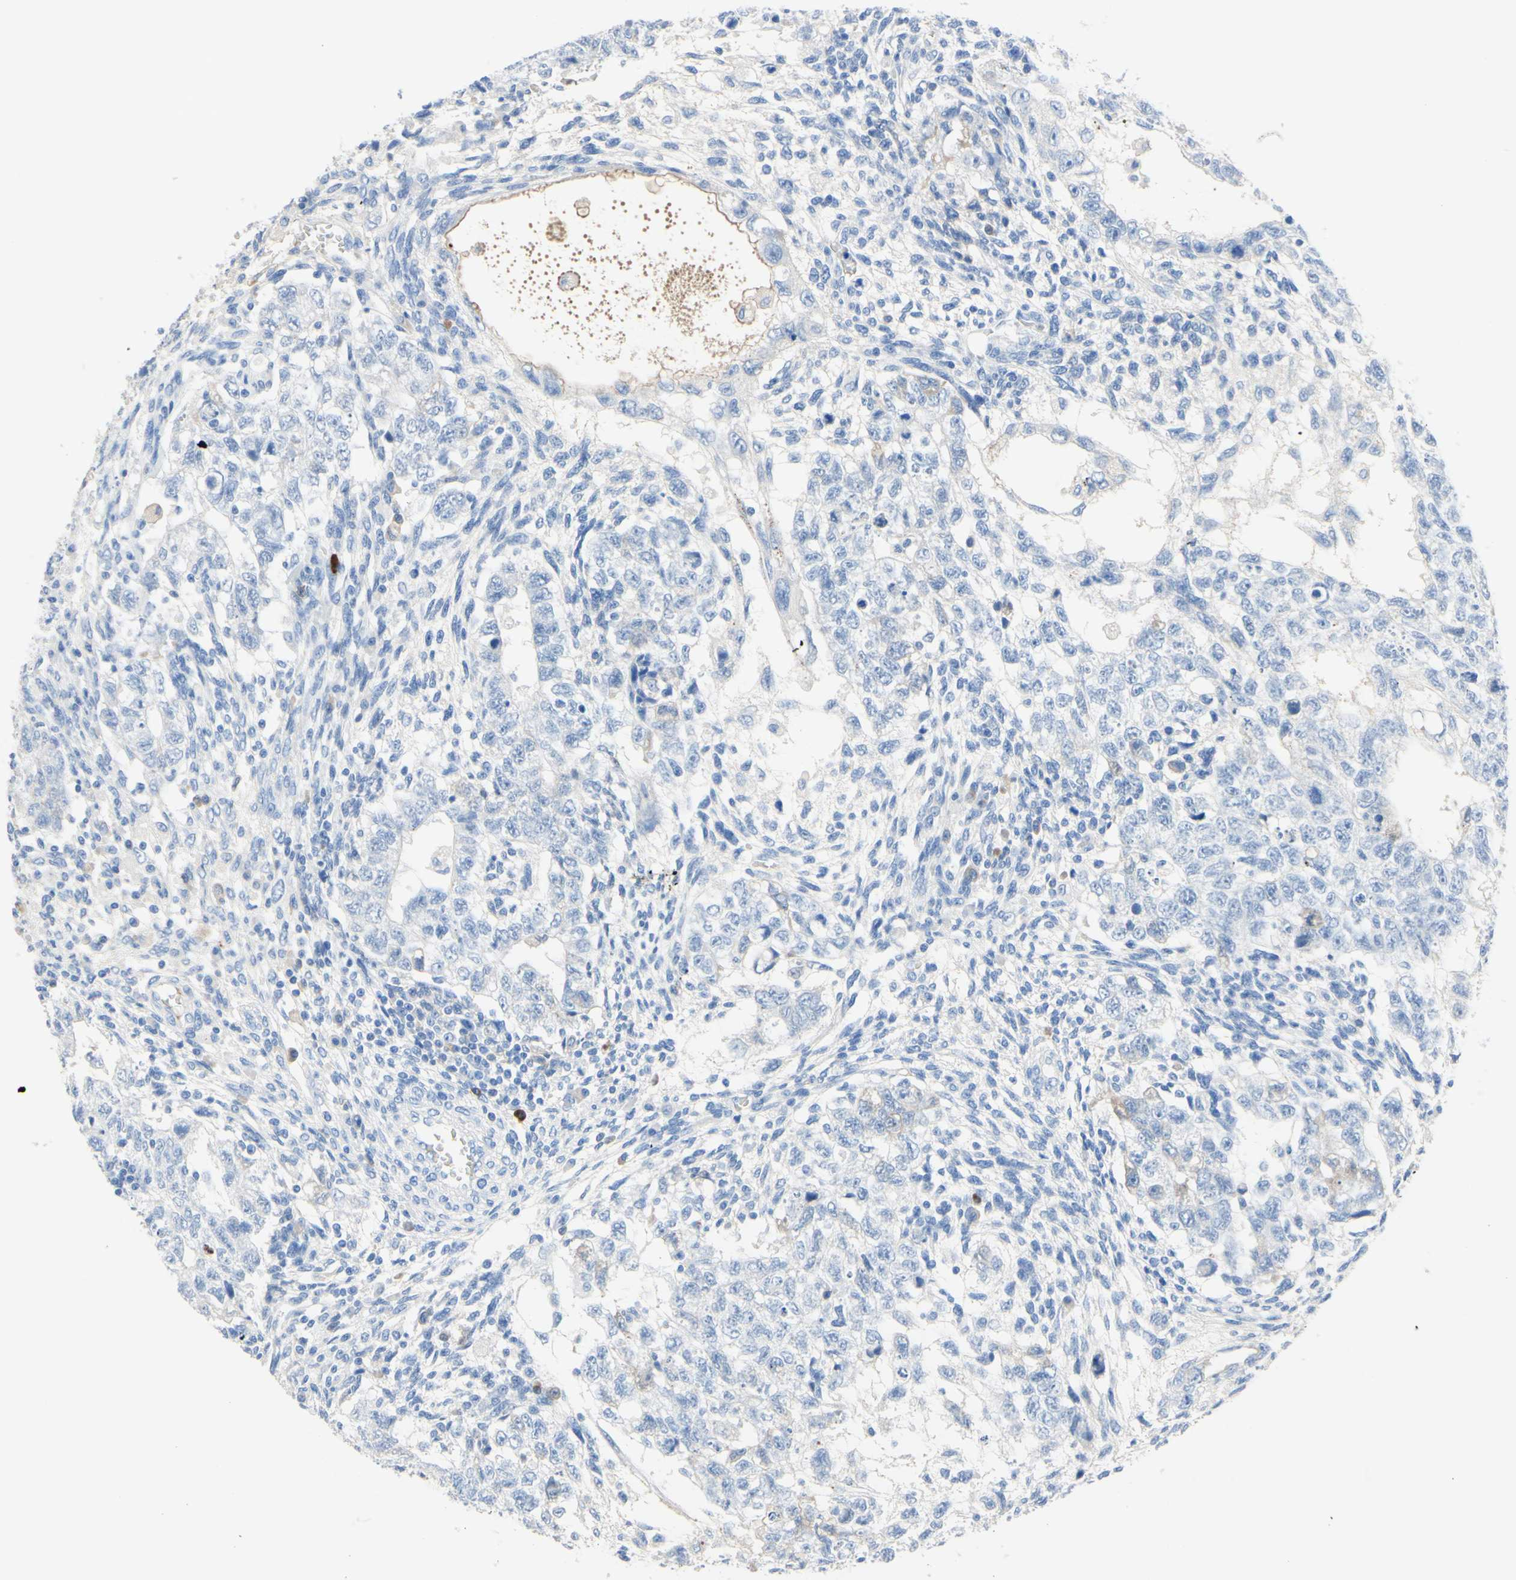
{"staining": {"intensity": "negative", "quantity": "none", "location": "none"}, "tissue": "testis cancer", "cell_type": "Tumor cells", "image_type": "cancer", "snomed": [{"axis": "morphology", "description": "Normal tissue, NOS"}, {"axis": "morphology", "description": "Carcinoma, Embryonal, NOS"}, {"axis": "topography", "description": "Testis"}], "caption": "Immunohistochemistry image of human testis embryonal carcinoma stained for a protein (brown), which shows no positivity in tumor cells.", "gene": "IL6ST", "patient": {"sex": "male", "age": 36}}